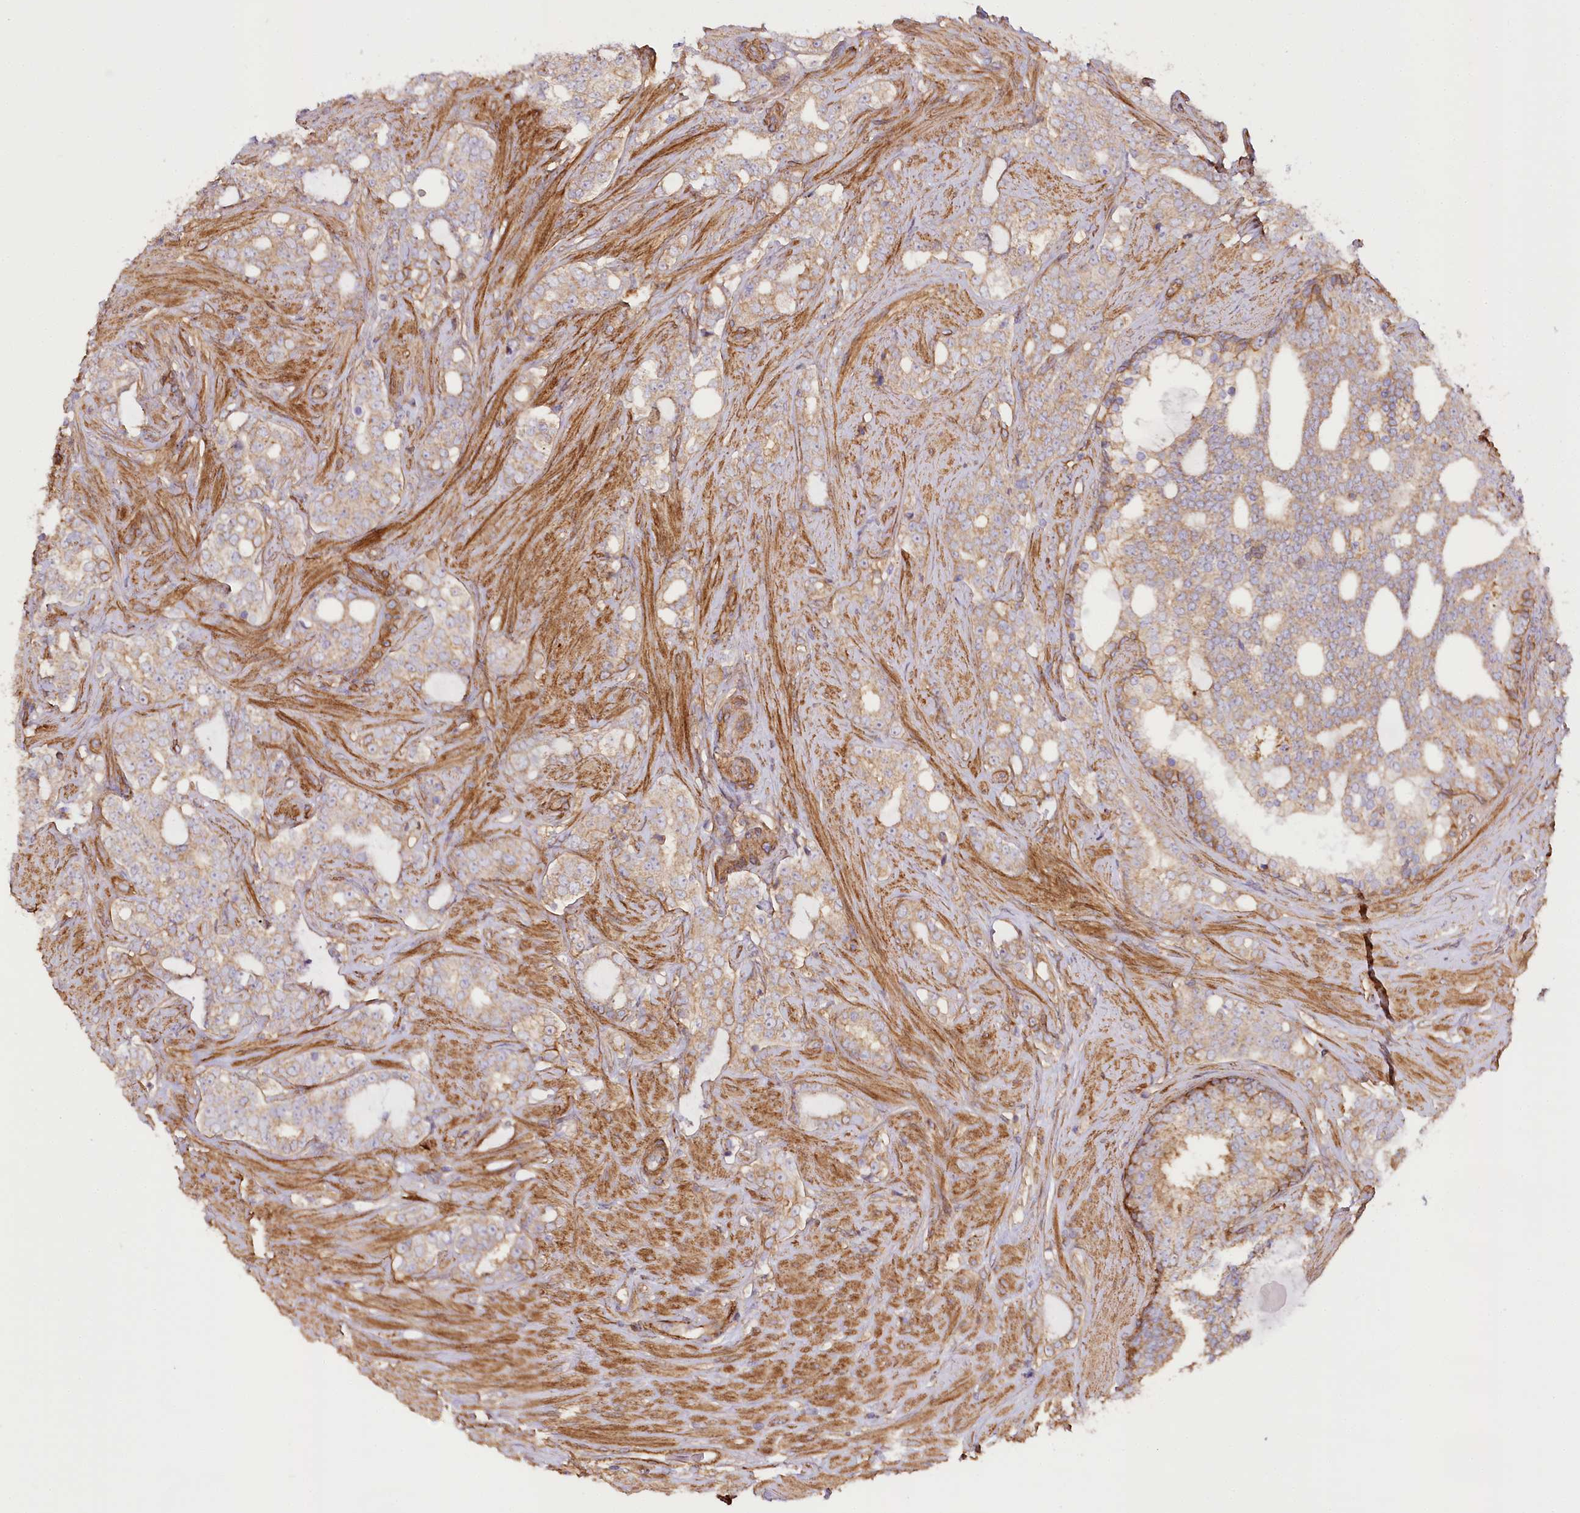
{"staining": {"intensity": "weak", "quantity": ">75%", "location": "cytoplasmic/membranous"}, "tissue": "prostate cancer", "cell_type": "Tumor cells", "image_type": "cancer", "snomed": [{"axis": "morphology", "description": "Adenocarcinoma, High grade"}, {"axis": "topography", "description": "Prostate"}], "caption": "Tumor cells show low levels of weak cytoplasmic/membranous expression in approximately >75% of cells in prostate cancer. The staining was performed using DAB, with brown indicating positive protein expression. Nuclei are stained blue with hematoxylin.", "gene": "SYNPO2", "patient": {"sex": "male", "age": 64}}